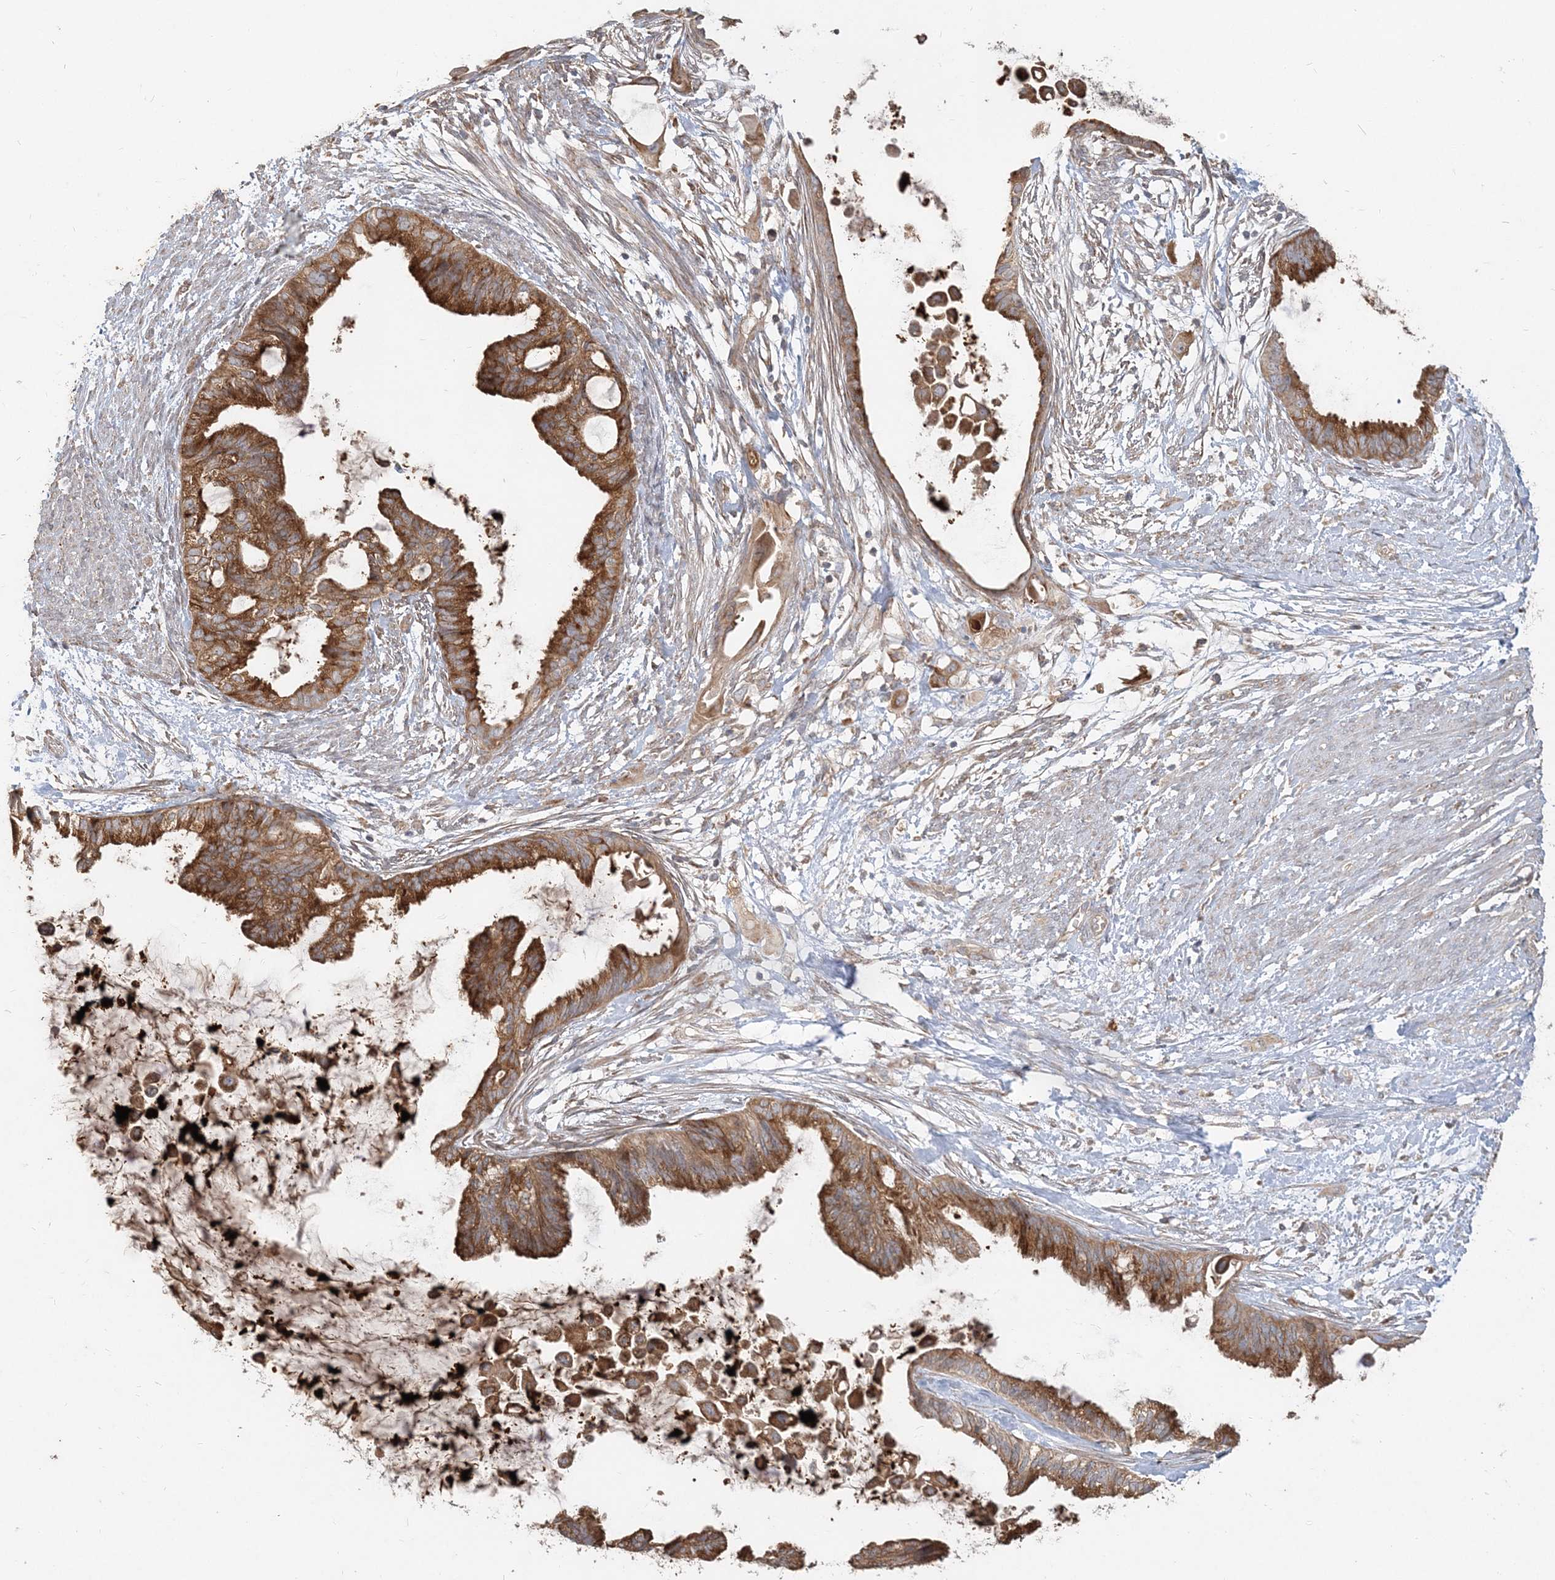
{"staining": {"intensity": "strong", "quantity": ">75%", "location": "cytoplasmic/membranous"}, "tissue": "cervical cancer", "cell_type": "Tumor cells", "image_type": "cancer", "snomed": [{"axis": "morphology", "description": "Normal tissue, NOS"}, {"axis": "morphology", "description": "Adenocarcinoma, NOS"}, {"axis": "topography", "description": "Cervix"}, {"axis": "topography", "description": "Endometrium"}], "caption": "Human adenocarcinoma (cervical) stained with a brown dye demonstrates strong cytoplasmic/membranous positive positivity in about >75% of tumor cells.", "gene": "RAB14", "patient": {"sex": "female", "age": 86}}